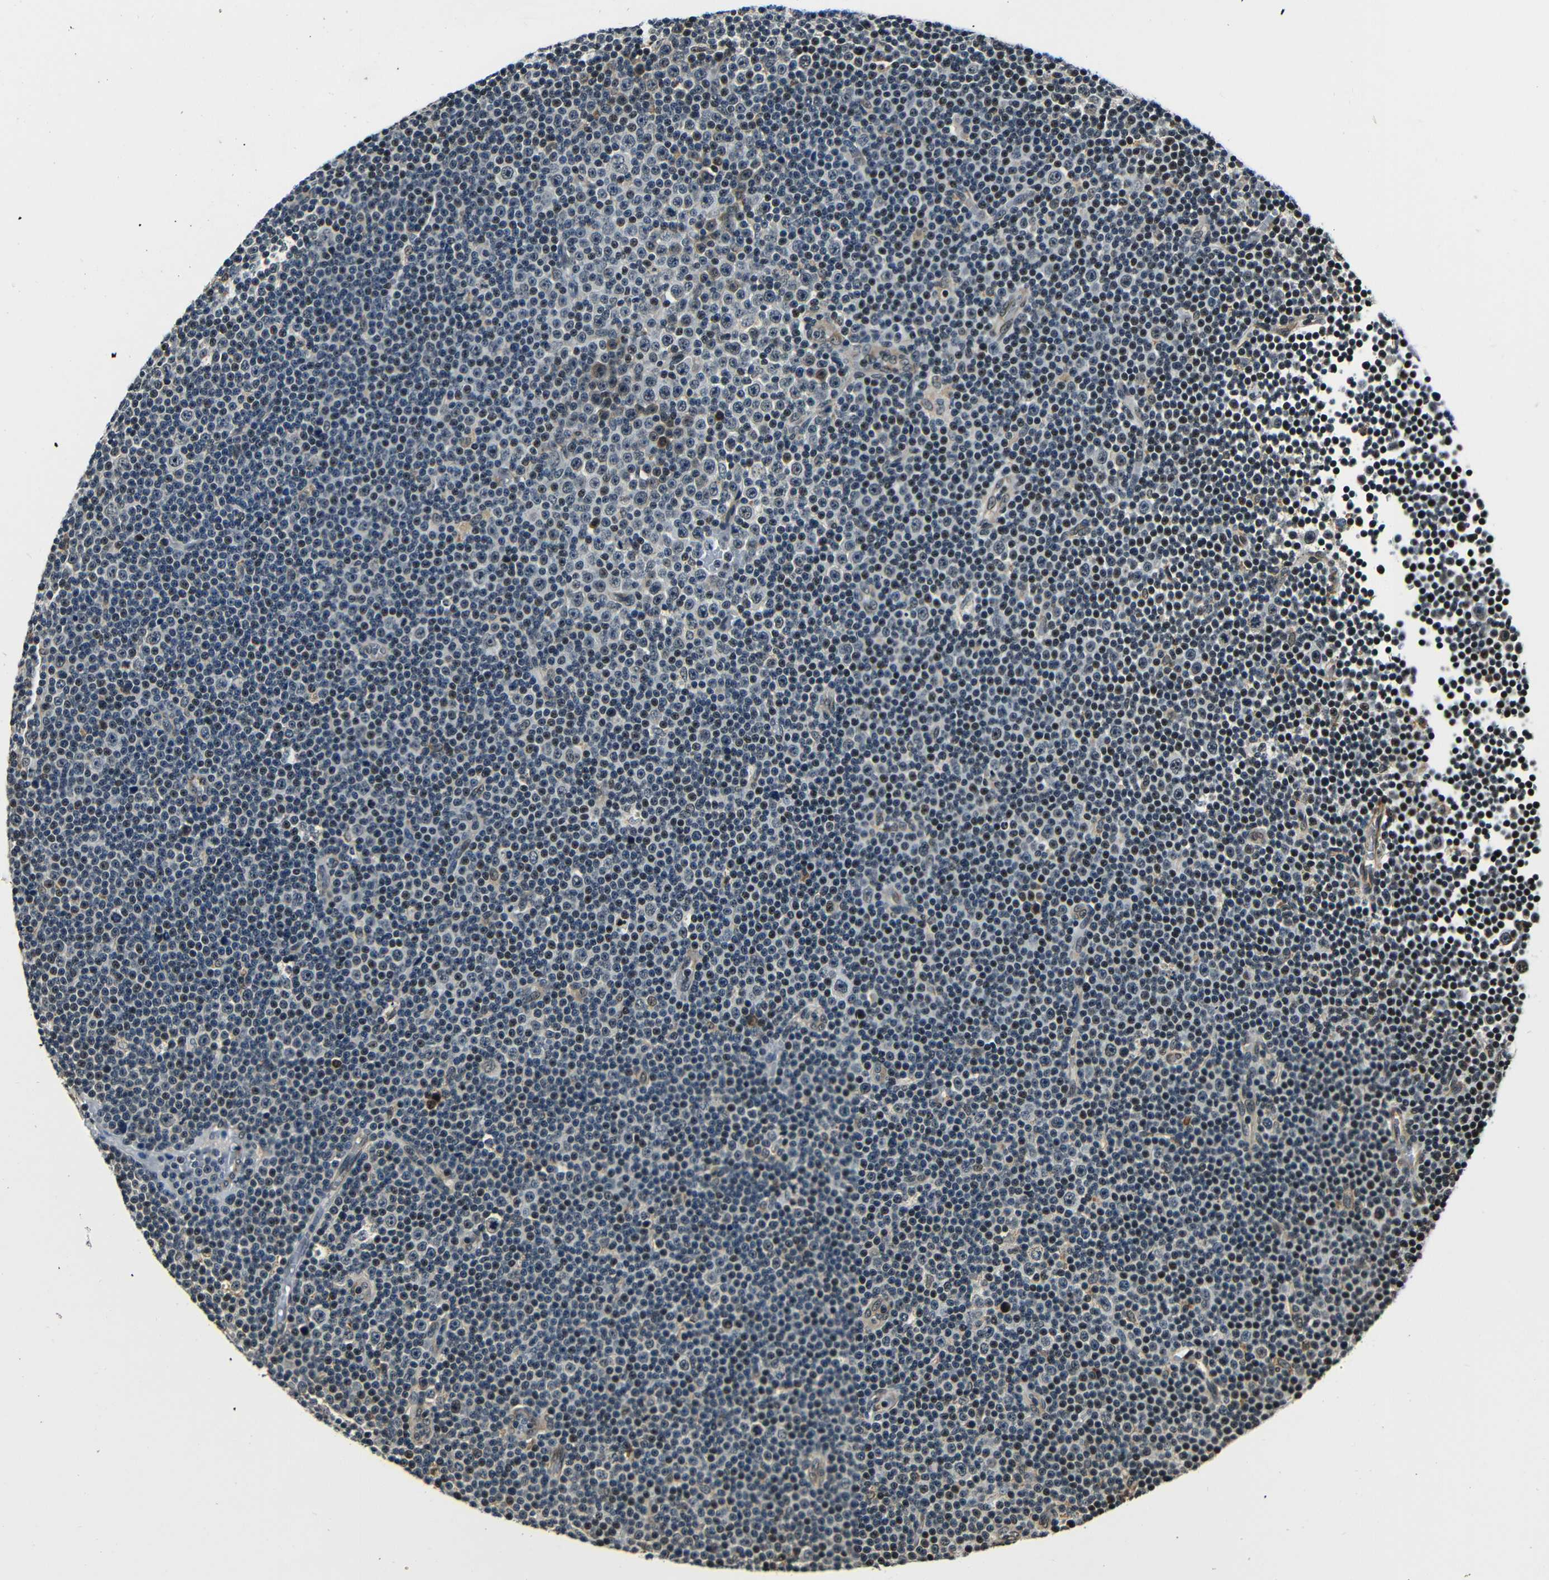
{"staining": {"intensity": "weak", "quantity": "25%-75%", "location": "cytoplasmic/membranous,nuclear"}, "tissue": "lymphoma", "cell_type": "Tumor cells", "image_type": "cancer", "snomed": [{"axis": "morphology", "description": "Malignant lymphoma, non-Hodgkin's type, Low grade"}, {"axis": "topography", "description": "Lymph node"}], "caption": "Low-grade malignant lymphoma, non-Hodgkin's type tissue displays weak cytoplasmic/membranous and nuclear positivity in about 25%-75% of tumor cells, visualized by immunohistochemistry. The staining was performed using DAB to visualize the protein expression in brown, while the nuclei were stained in blue with hematoxylin (Magnification: 20x).", "gene": "NCBP3", "patient": {"sex": "female", "age": 67}}